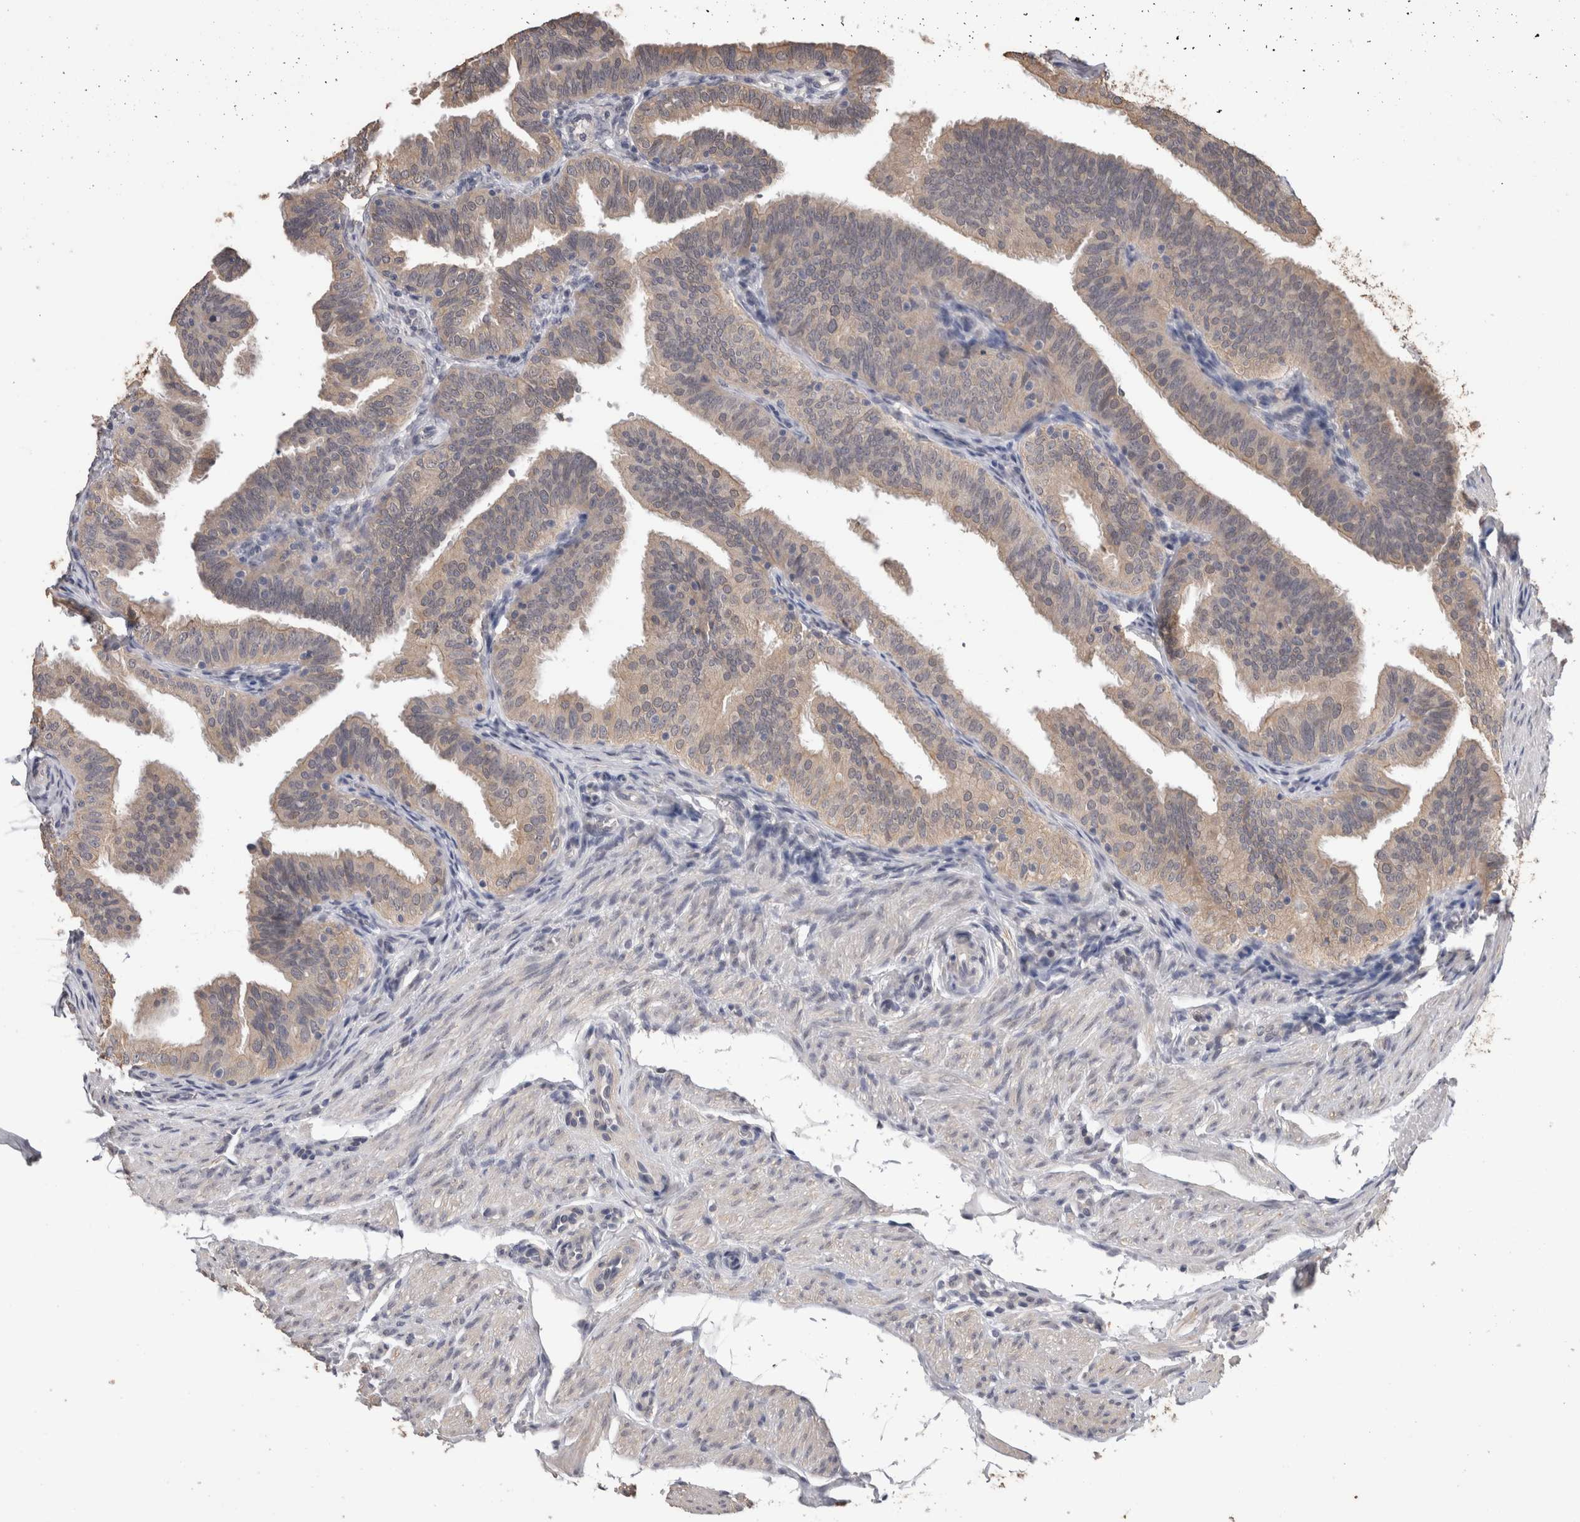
{"staining": {"intensity": "weak", "quantity": ">75%", "location": "cytoplasmic/membranous"}, "tissue": "fallopian tube", "cell_type": "Glandular cells", "image_type": "normal", "snomed": [{"axis": "morphology", "description": "Normal tissue, NOS"}, {"axis": "topography", "description": "Fallopian tube"}], "caption": "Glandular cells demonstrate low levels of weak cytoplasmic/membranous staining in approximately >75% of cells in unremarkable human fallopian tube.", "gene": "FHOD3", "patient": {"sex": "female", "age": 35}}